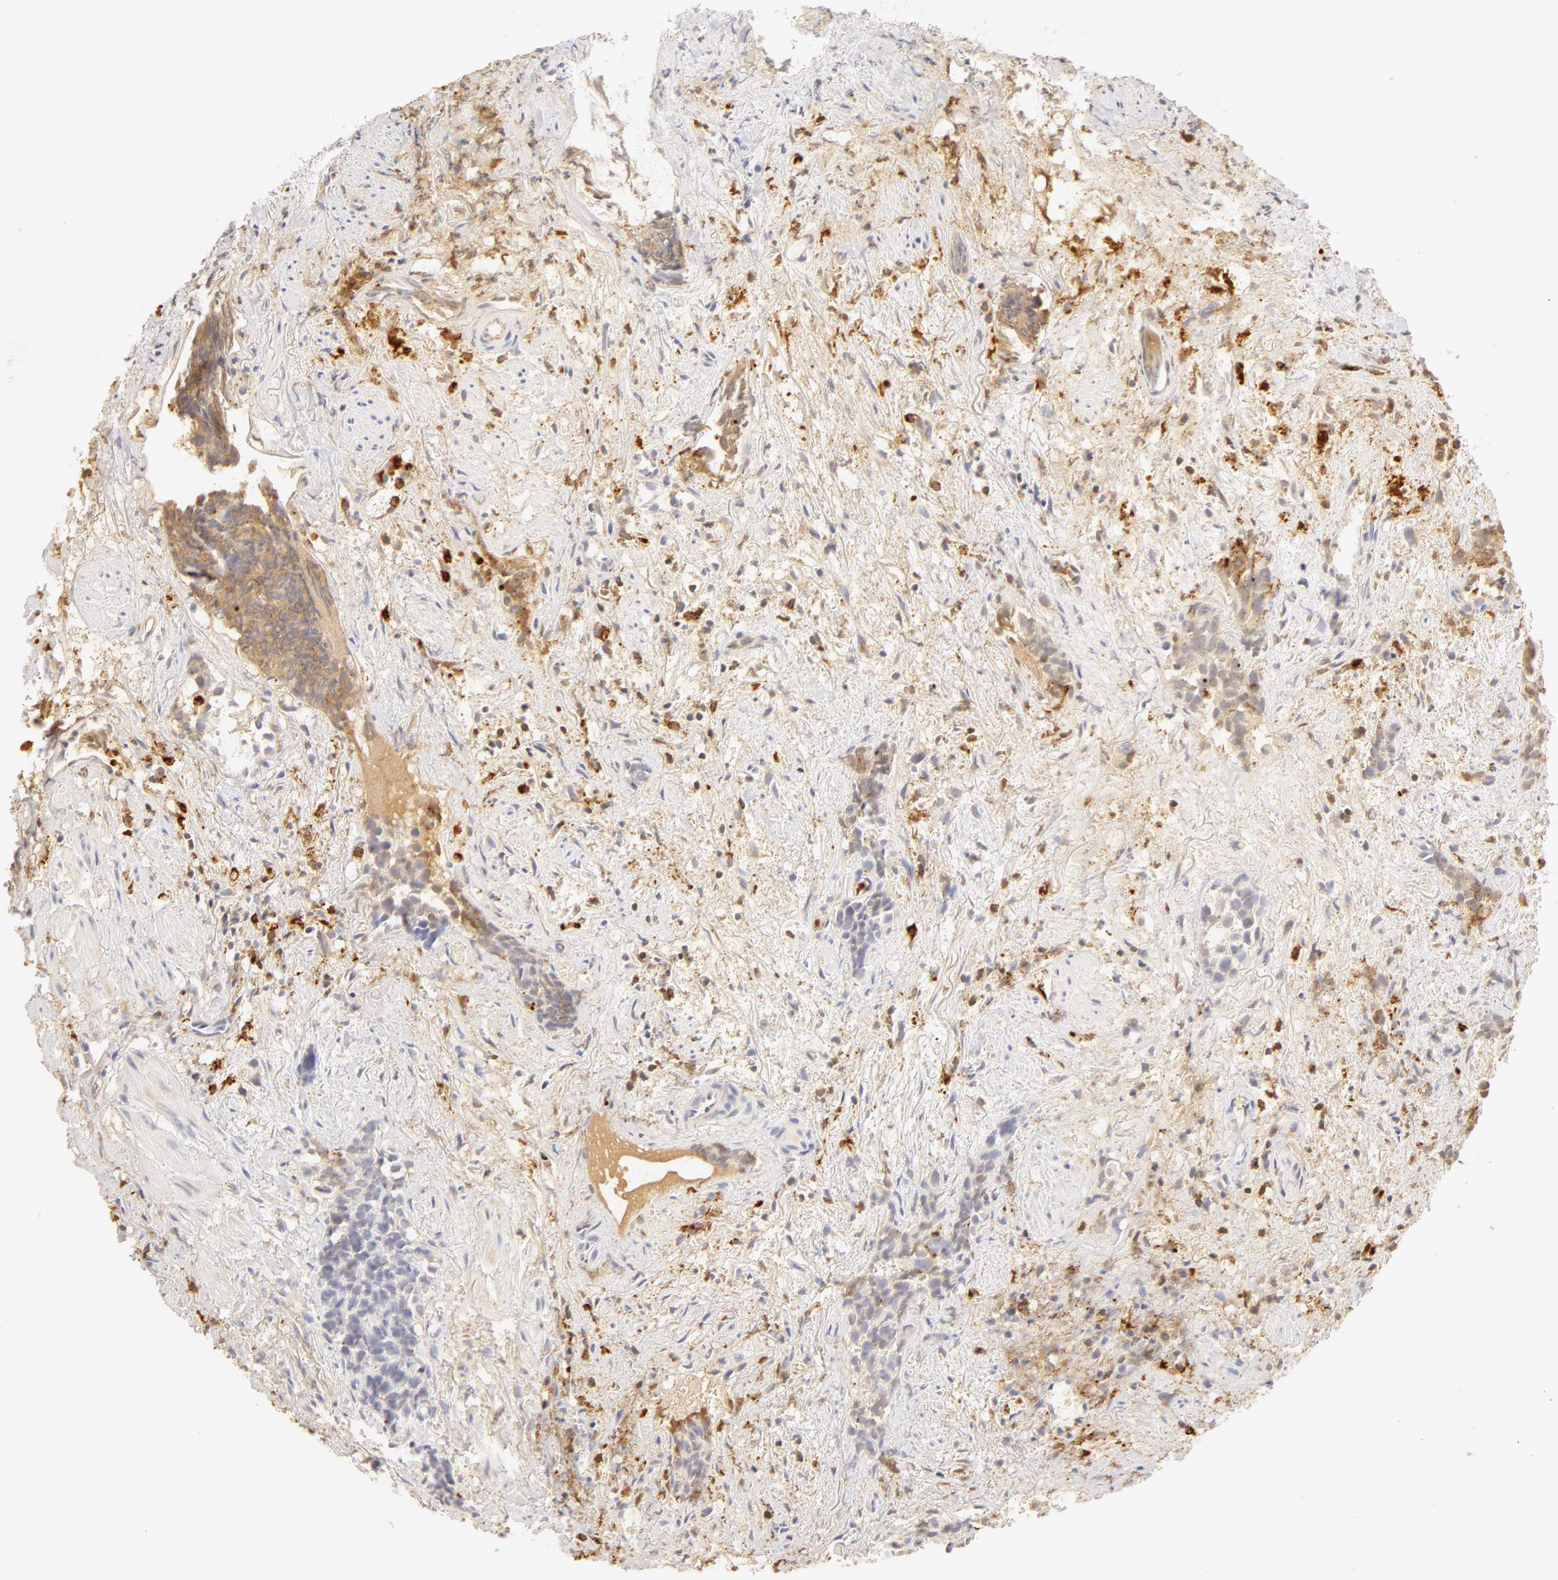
{"staining": {"intensity": "negative", "quantity": "none", "location": "none"}, "tissue": "urothelial cancer", "cell_type": "Tumor cells", "image_type": "cancer", "snomed": [{"axis": "morphology", "description": "Urothelial carcinoma, High grade"}, {"axis": "topography", "description": "Urinary bladder"}], "caption": "The image exhibits no significant staining in tumor cells of urothelial carcinoma (high-grade). (Brightfield microscopy of DAB immunohistochemistry at high magnification).", "gene": "C1R", "patient": {"sex": "female", "age": 78}}